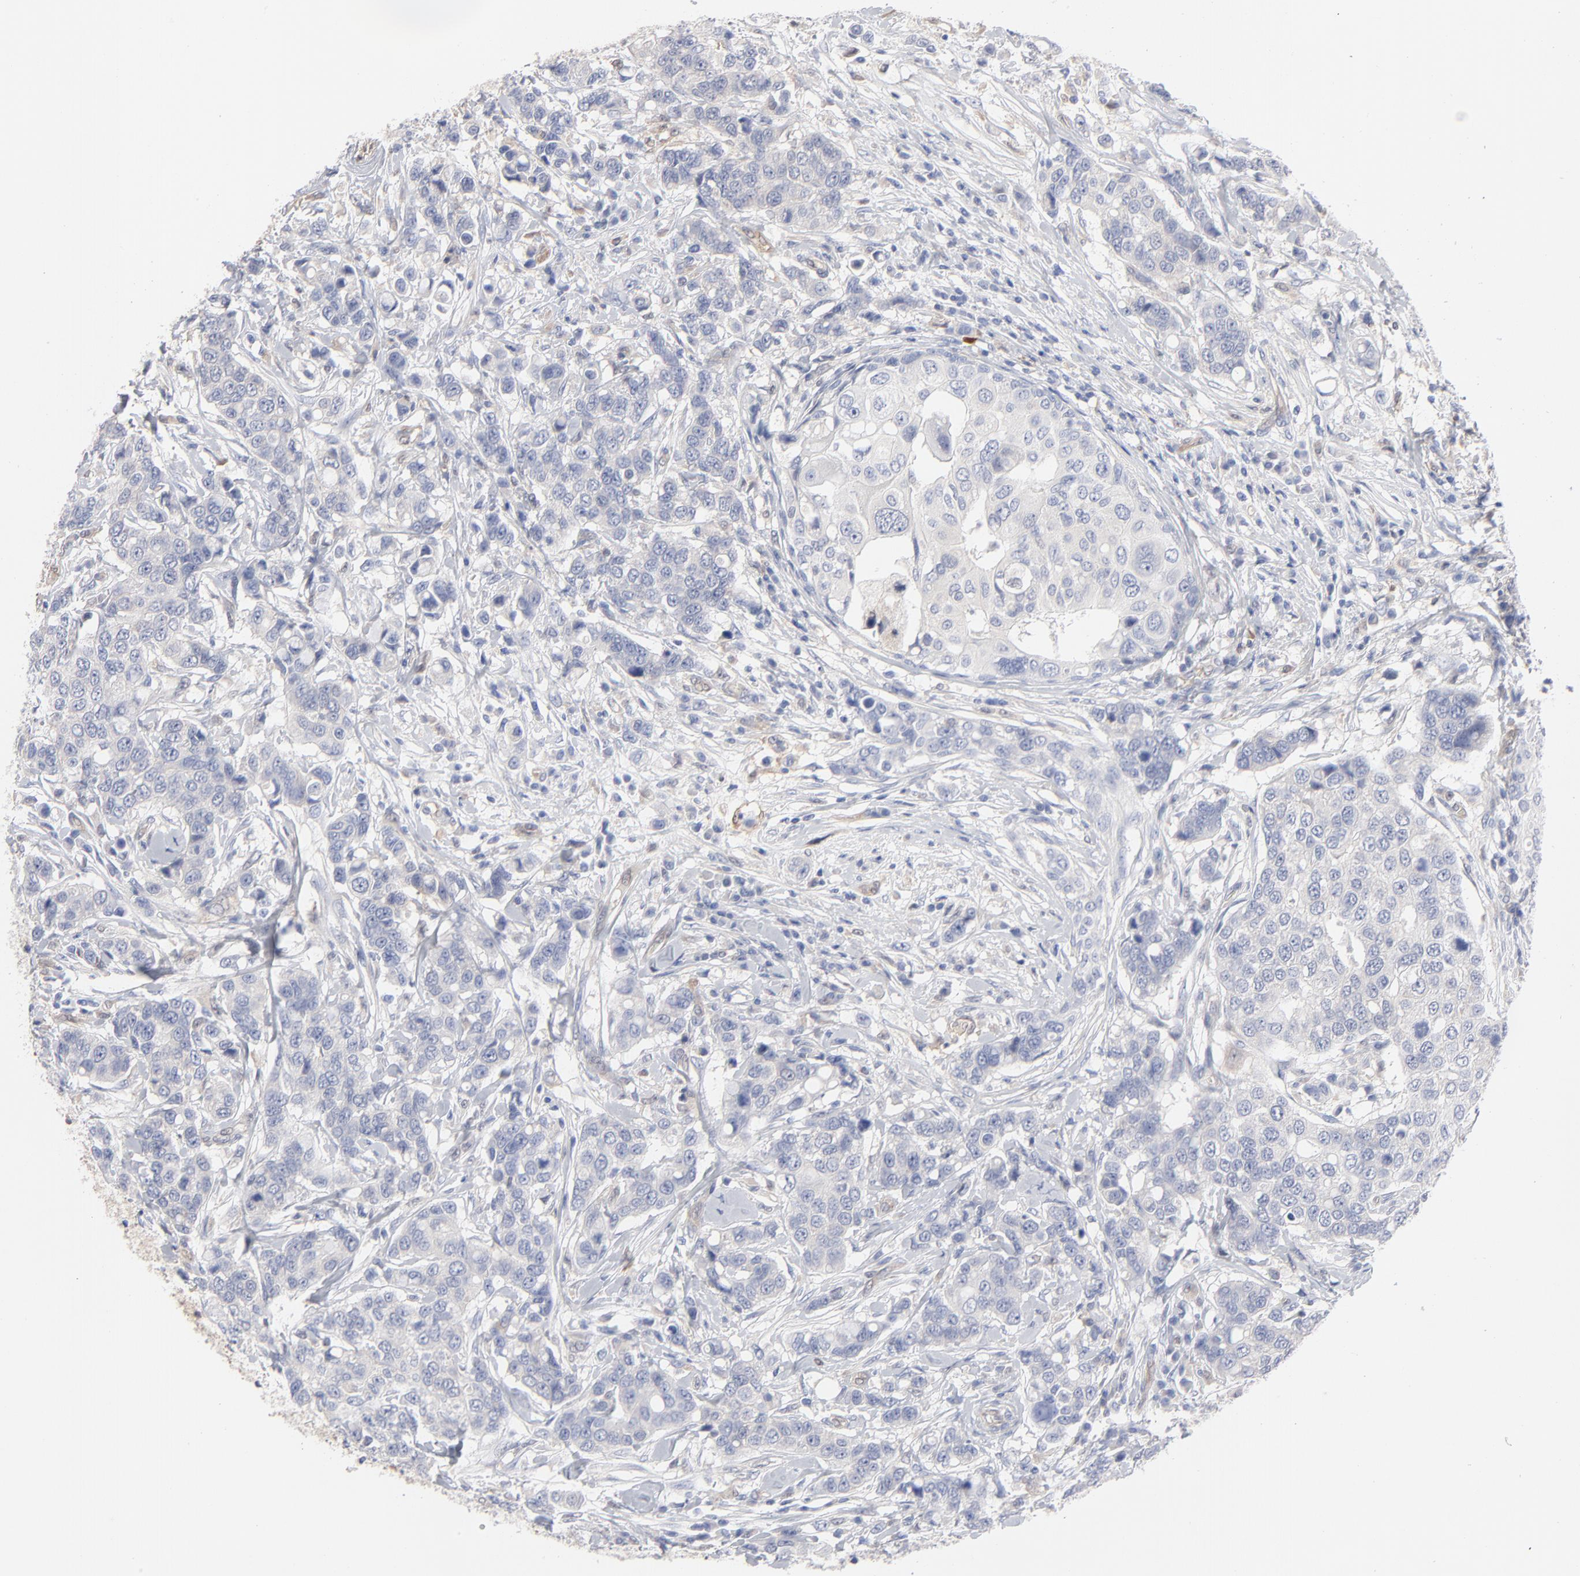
{"staining": {"intensity": "weak", "quantity": "25%-75%", "location": "cytoplasmic/membranous"}, "tissue": "breast cancer", "cell_type": "Tumor cells", "image_type": "cancer", "snomed": [{"axis": "morphology", "description": "Duct carcinoma"}, {"axis": "topography", "description": "Breast"}], "caption": "Brown immunohistochemical staining in human breast infiltrating ductal carcinoma shows weak cytoplasmic/membranous expression in approximately 25%-75% of tumor cells.", "gene": "ARRB1", "patient": {"sex": "female", "age": 27}}